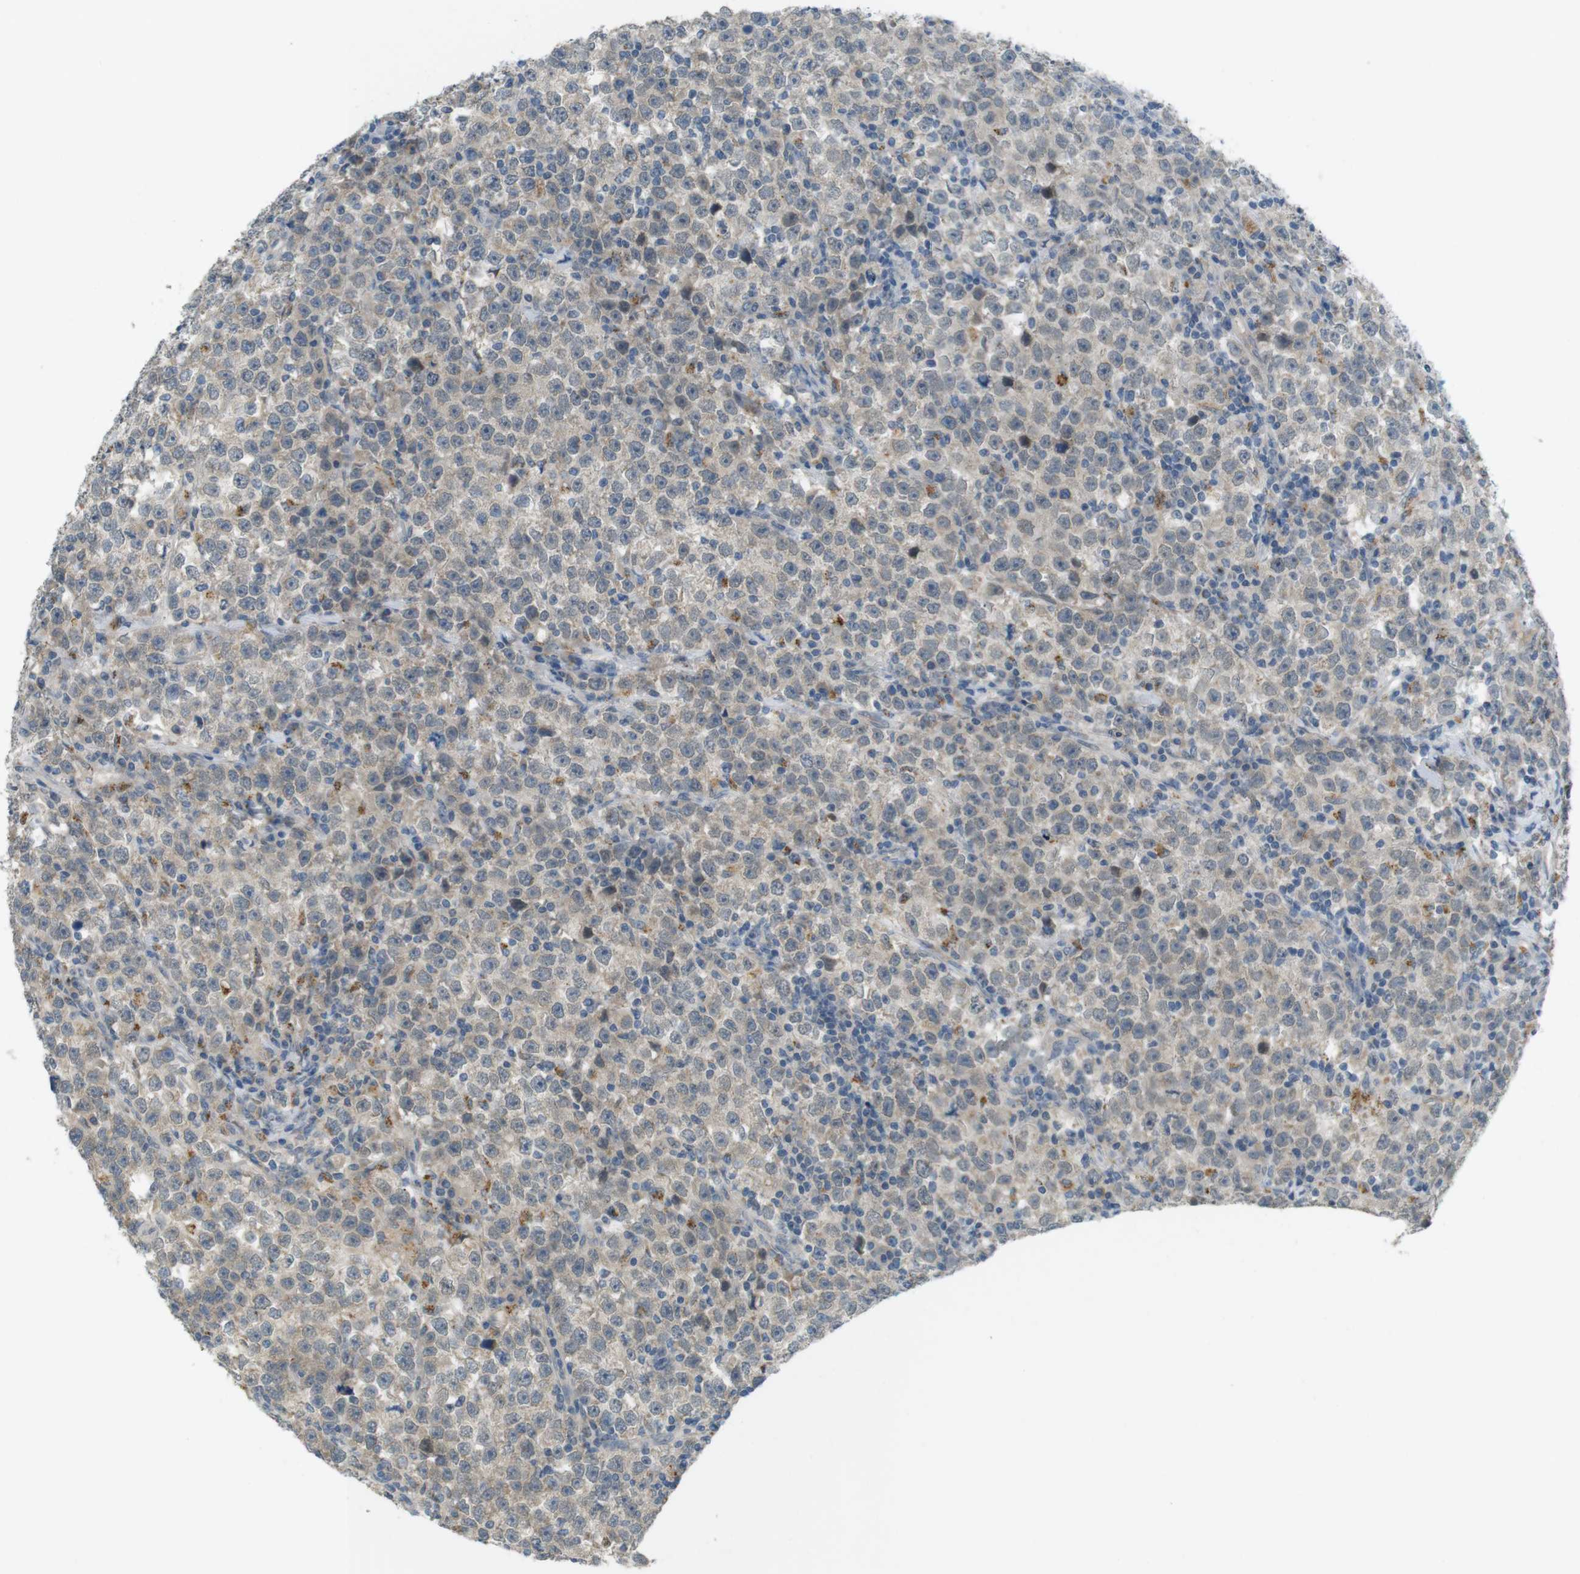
{"staining": {"intensity": "weak", "quantity": ">75%", "location": "cytoplasmic/membranous"}, "tissue": "testis cancer", "cell_type": "Tumor cells", "image_type": "cancer", "snomed": [{"axis": "morphology", "description": "Seminoma, NOS"}, {"axis": "topography", "description": "Testis"}], "caption": "High-magnification brightfield microscopy of seminoma (testis) stained with DAB (3,3'-diaminobenzidine) (brown) and counterstained with hematoxylin (blue). tumor cells exhibit weak cytoplasmic/membranous staining is present in about>75% of cells. The protein is shown in brown color, while the nuclei are stained blue.", "gene": "UGT8", "patient": {"sex": "male", "age": 43}}